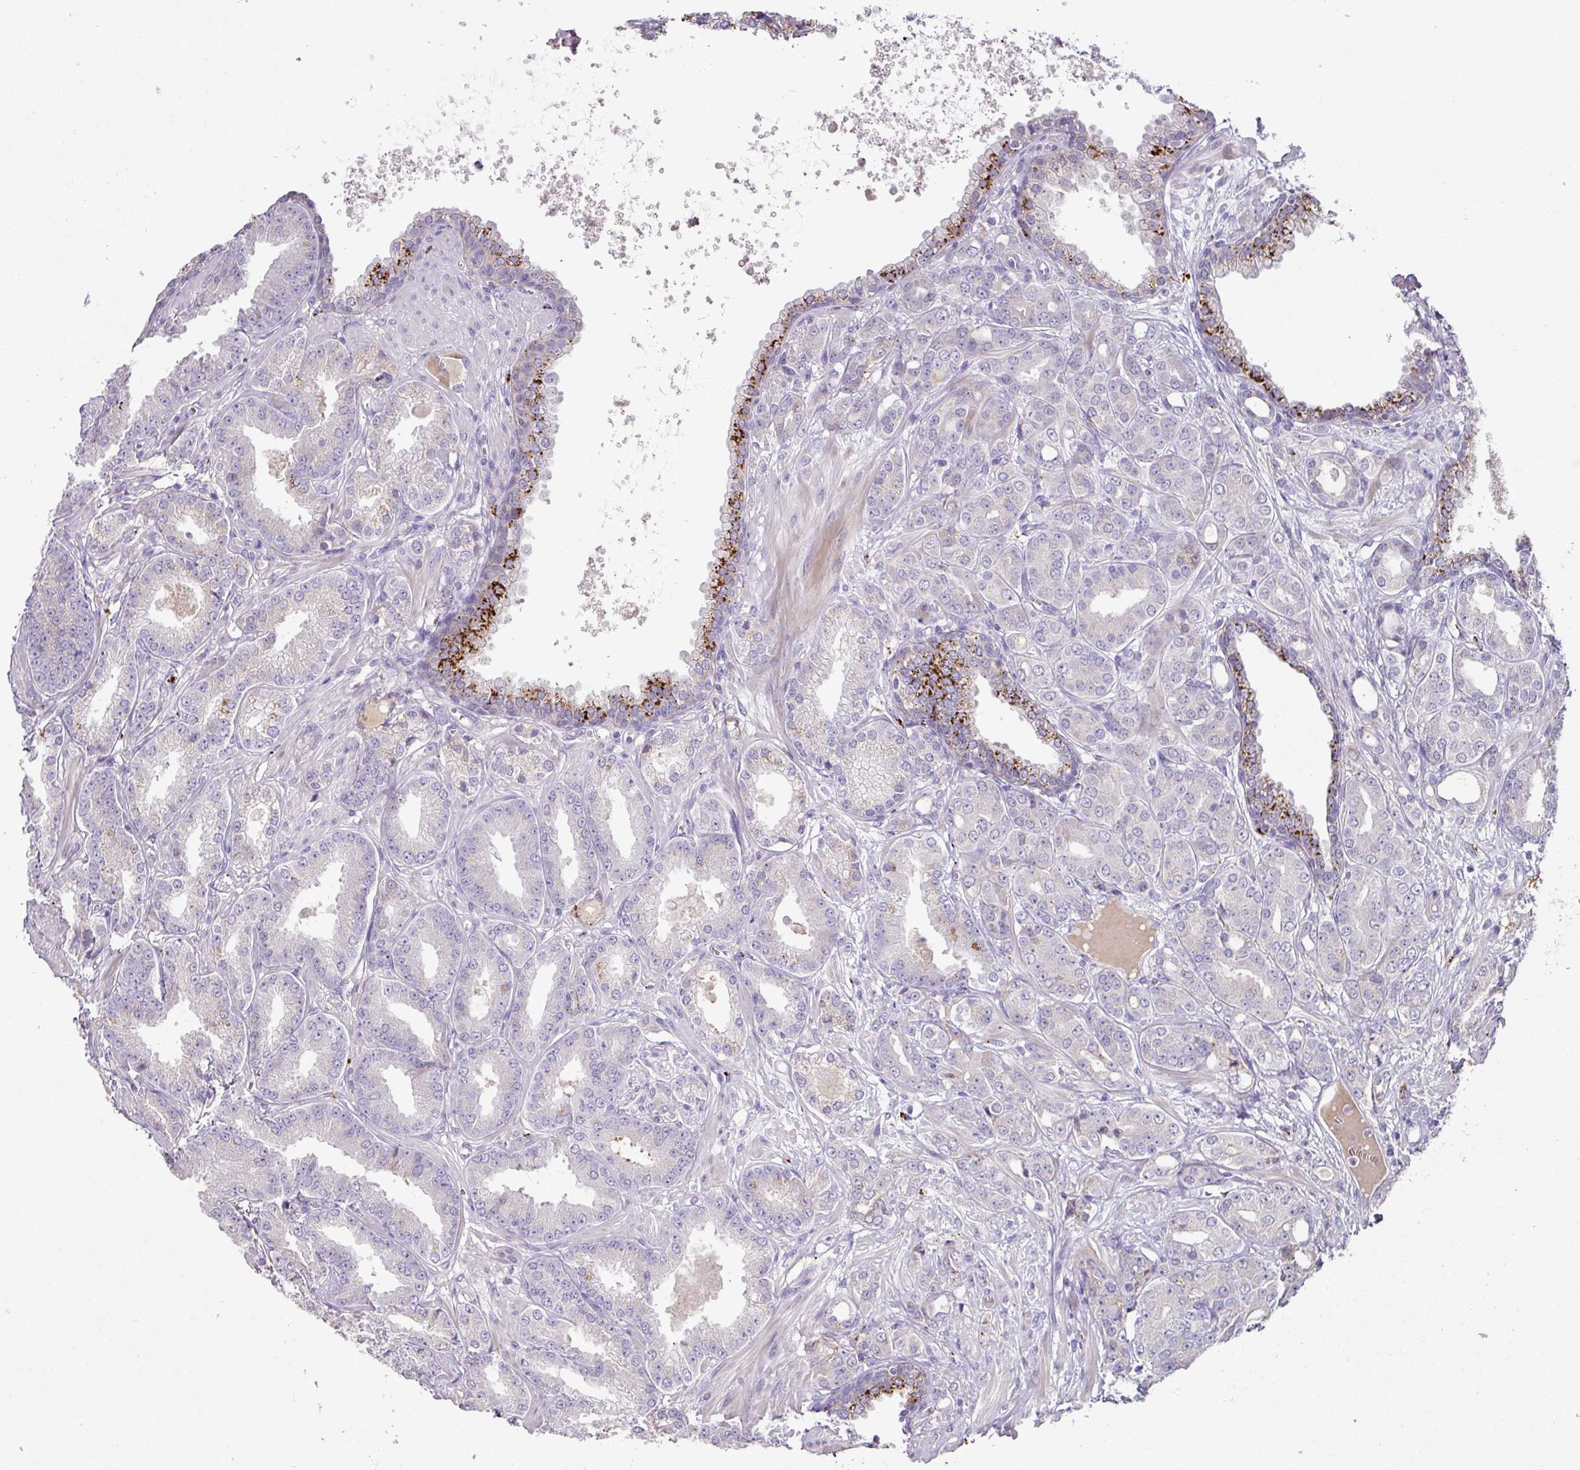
{"staining": {"intensity": "negative", "quantity": "none", "location": "none"}, "tissue": "prostate cancer", "cell_type": "Tumor cells", "image_type": "cancer", "snomed": [{"axis": "morphology", "description": "Adenocarcinoma, High grade"}, {"axis": "topography", "description": "Prostate"}], "caption": "DAB immunohistochemical staining of adenocarcinoma (high-grade) (prostate) shows no significant staining in tumor cells. The staining is performed using DAB (3,3'-diaminobenzidine) brown chromogen with nuclei counter-stained in using hematoxylin.", "gene": "PLEKHH3", "patient": {"sex": "male", "age": 71}}